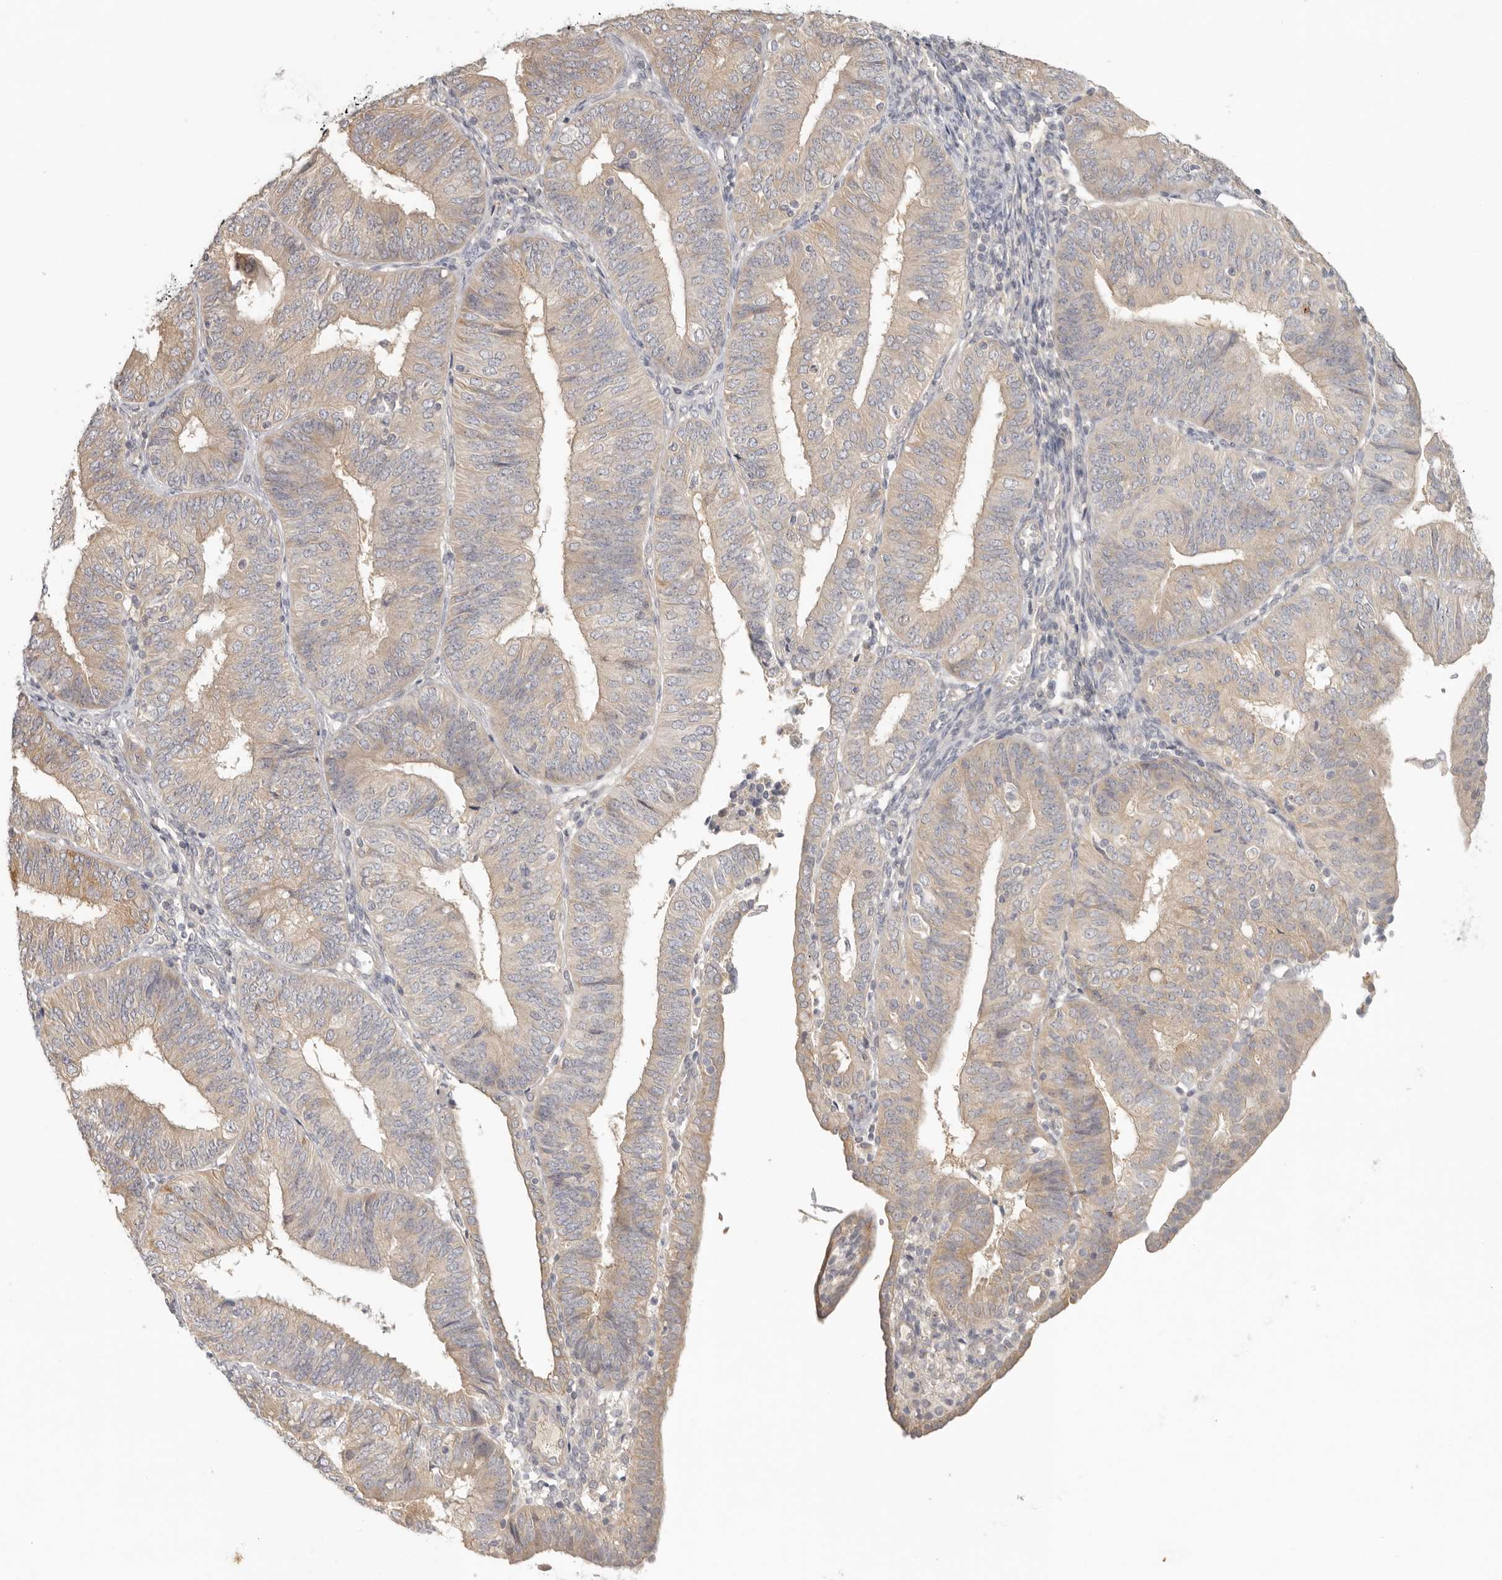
{"staining": {"intensity": "weak", "quantity": "25%-75%", "location": "cytoplasmic/membranous"}, "tissue": "endometrial cancer", "cell_type": "Tumor cells", "image_type": "cancer", "snomed": [{"axis": "morphology", "description": "Adenocarcinoma, NOS"}, {"axis": "topography", "description": "Endometrium"}], "caption": "This photomicrograph reveals IHC staining of endometrial cancer, with low weak cytoplasmic/membranous staining in about 25%-75% of tumor cells.", "gene": "AHDC1", "patient": {"sex": "female", "age": 58}}